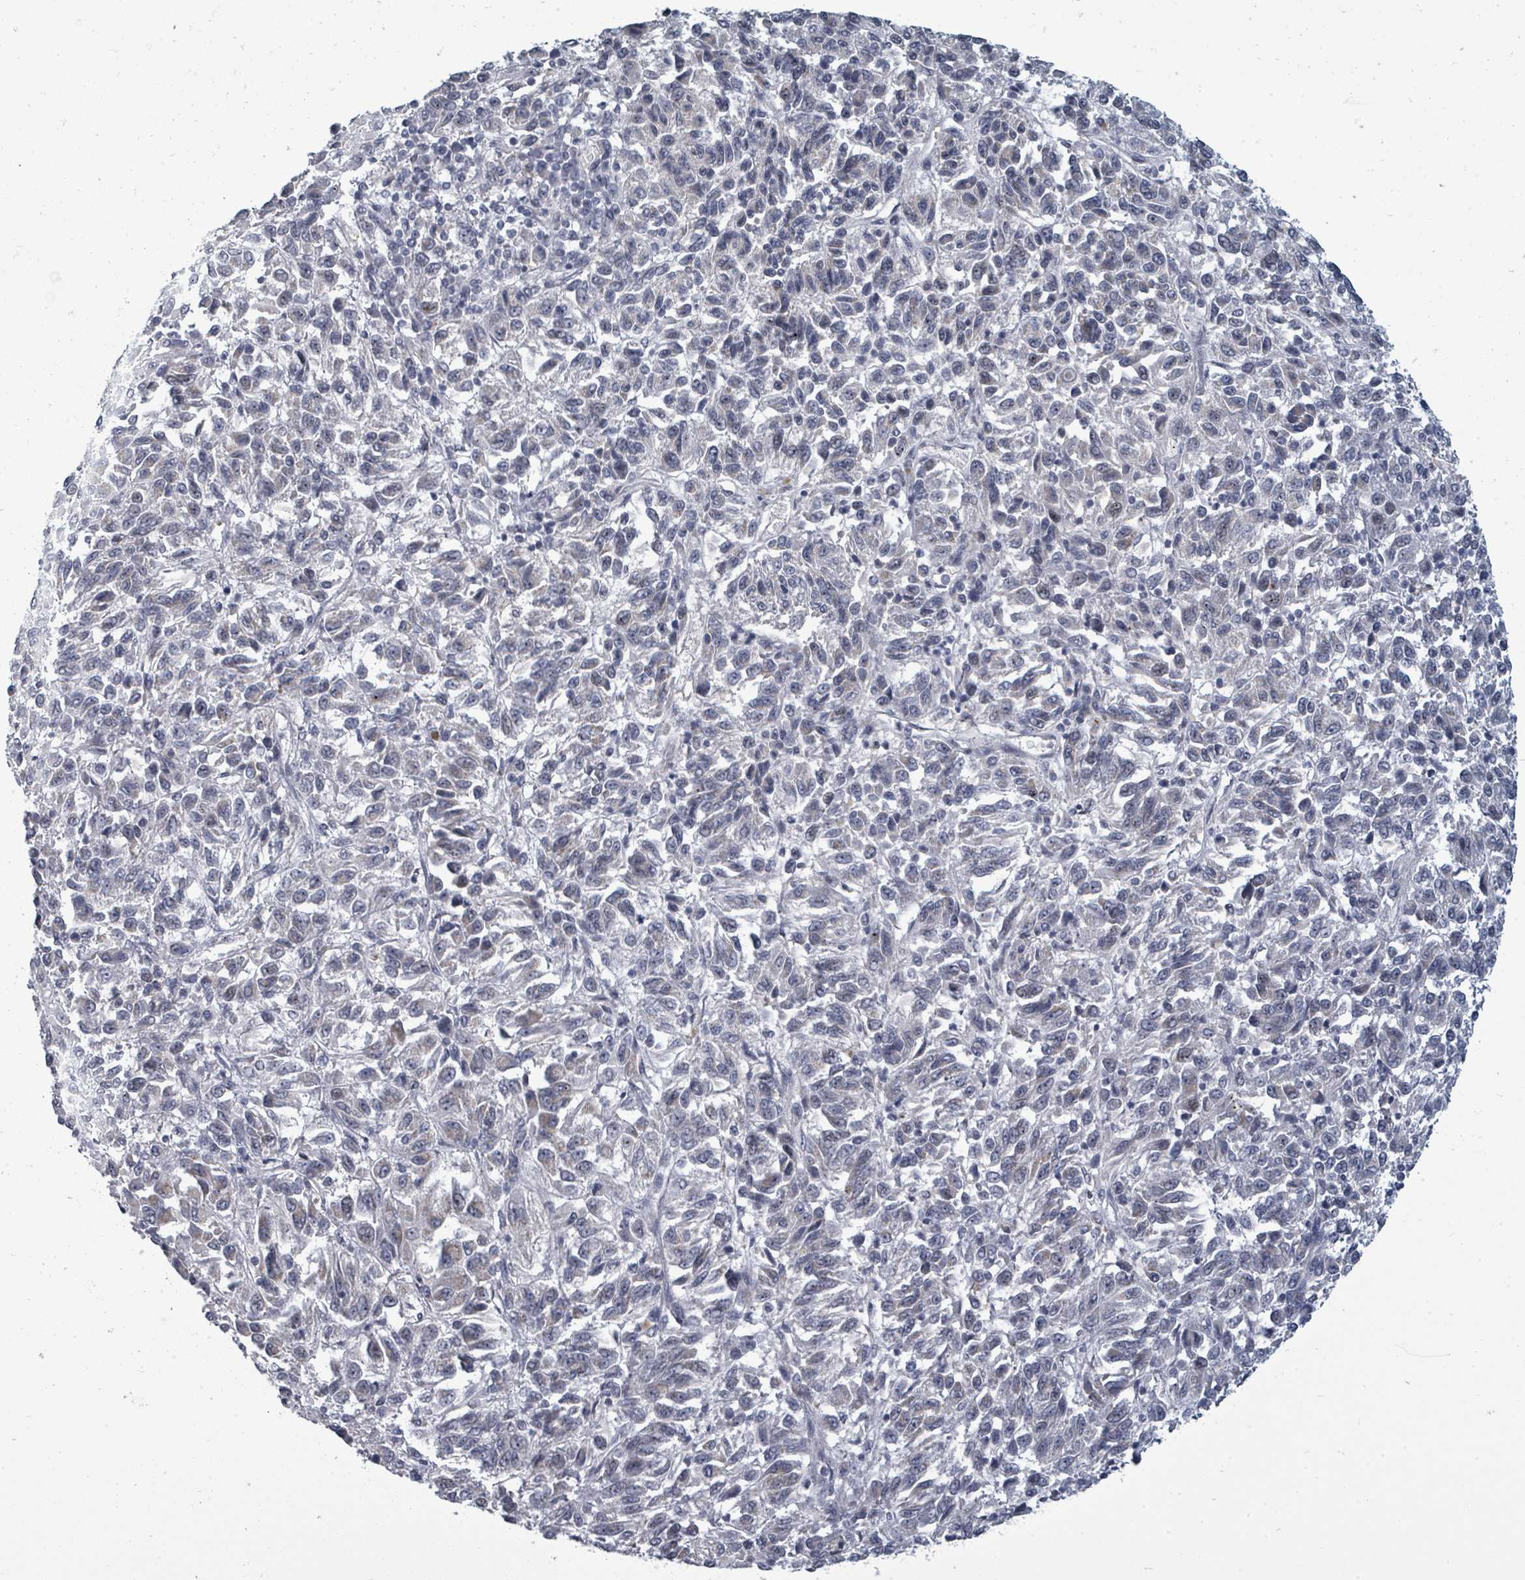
{"staining": {"intensity": "negative", "quantity": "none", "location": "none"}, "tissue": "melanoma", "cell_type": "Tumor cells", "image_type": "cancer", "snomed": [{"axis": "morphology", "description": "Malignant melanoma, Metastatic site"}, {"axis": "topography", "description": "Lung"}], "caption": "DAB (3,3'-diaminobenzidine) immunohistochemical staining of melanoma exhibits no significant staining in tumor cells.", "gene": "PTPN20", "patient": {"sex": "male", "age": 64}}